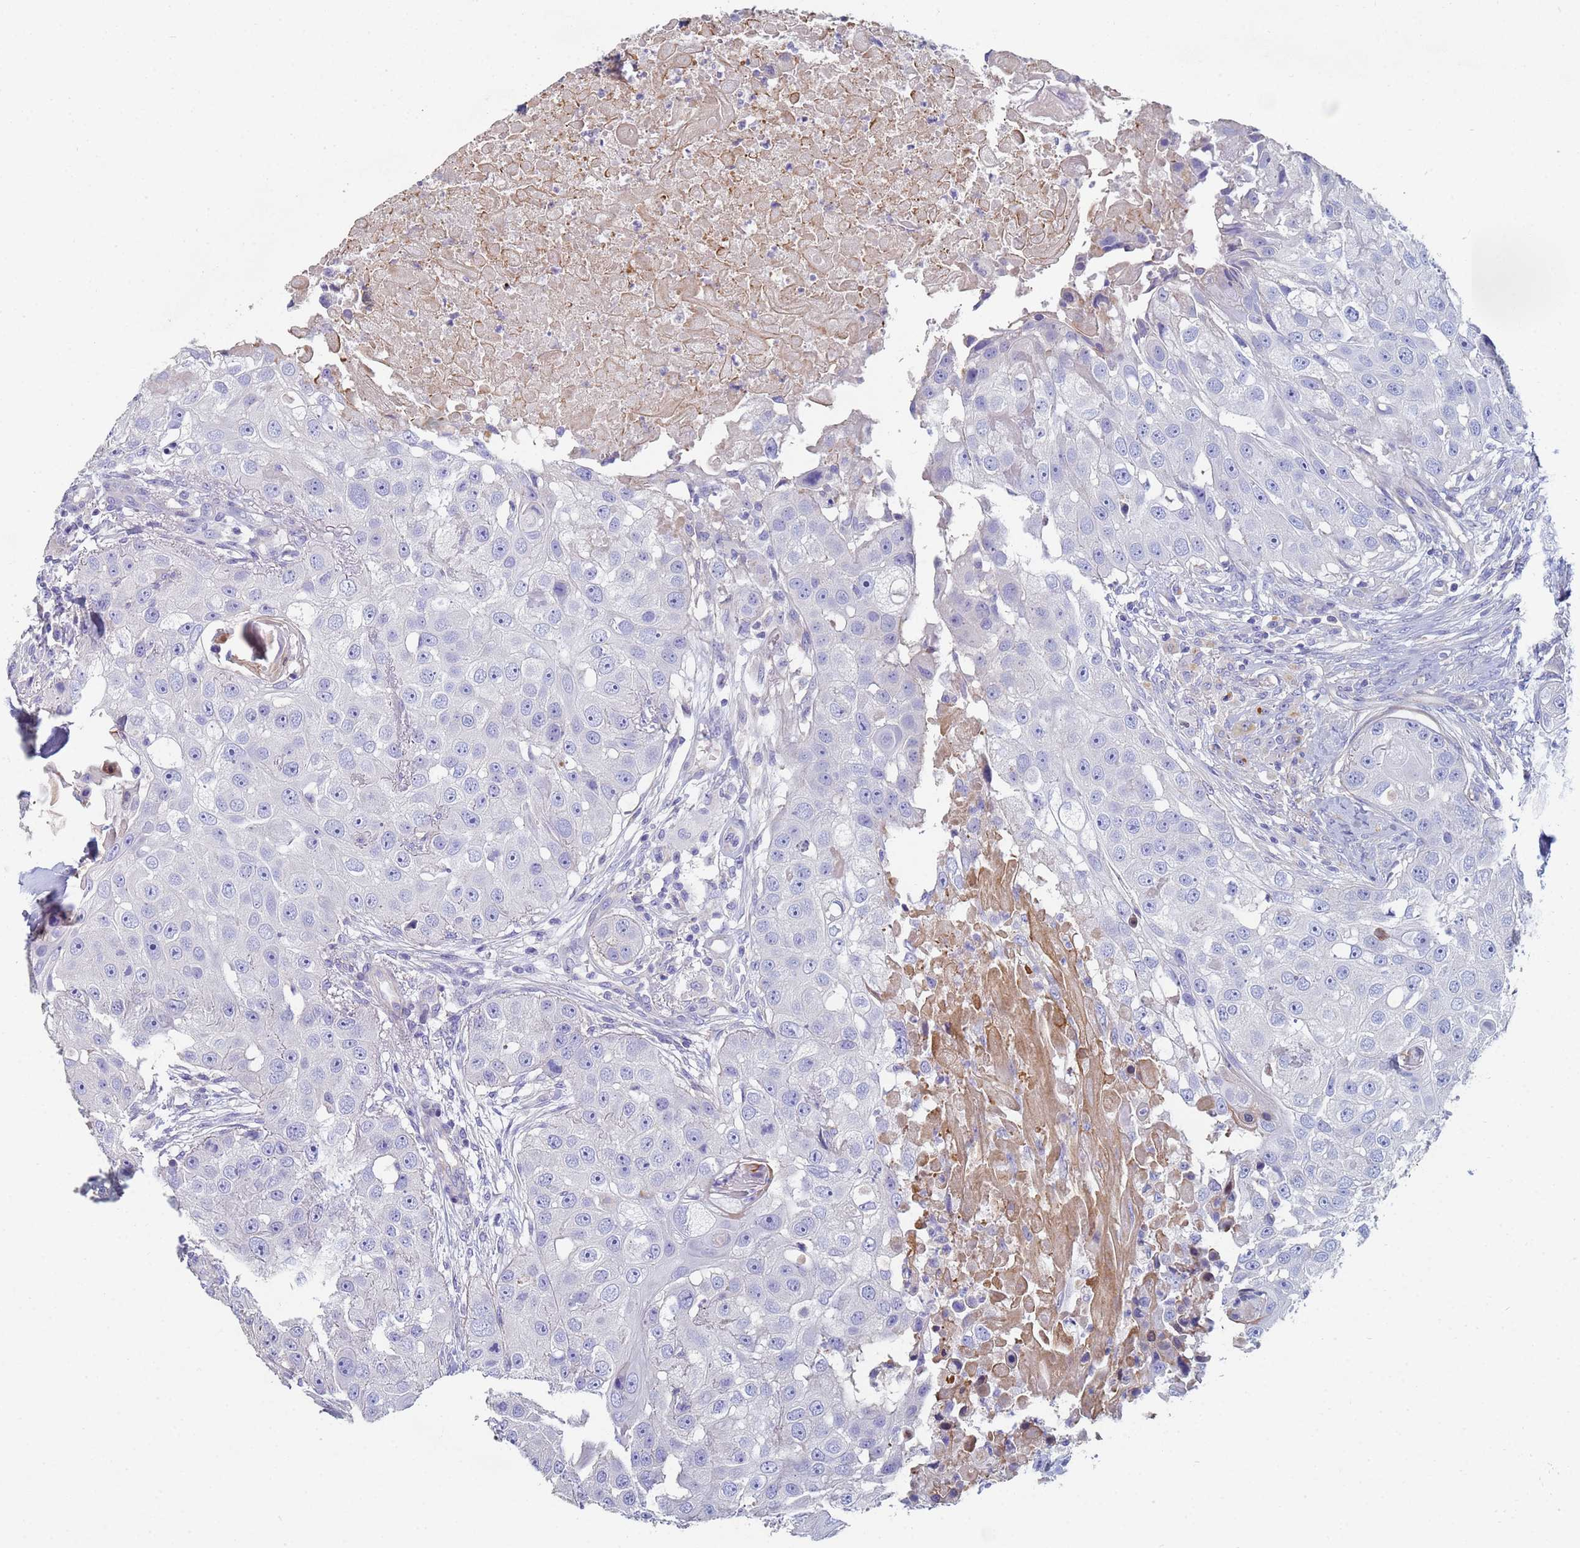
{"staining": {"intensity": "negative", "quantity": "none", "location": "none"}, "tissue": "head and neck cancer", "cell_type": "Tumor cells", "image_type": "cancer", "snomed": [{"axis": "morphology", "description": "Normal tissue, NOS"}, {"axis": "morphology", "description": "Squamous cell carcinoma, NOS"}, {"axis": "topography", "description": "Skeletal muscle"}, {"axis": "topography", "description": "Head-Neck"}], "caption": "Head and neck squamous cell carcinoma was stained to show a protein in brown. There is no significant positivity in tumor cells.", "gene": "ABCA8", "patient": {"sex": "male", "age": 51}}